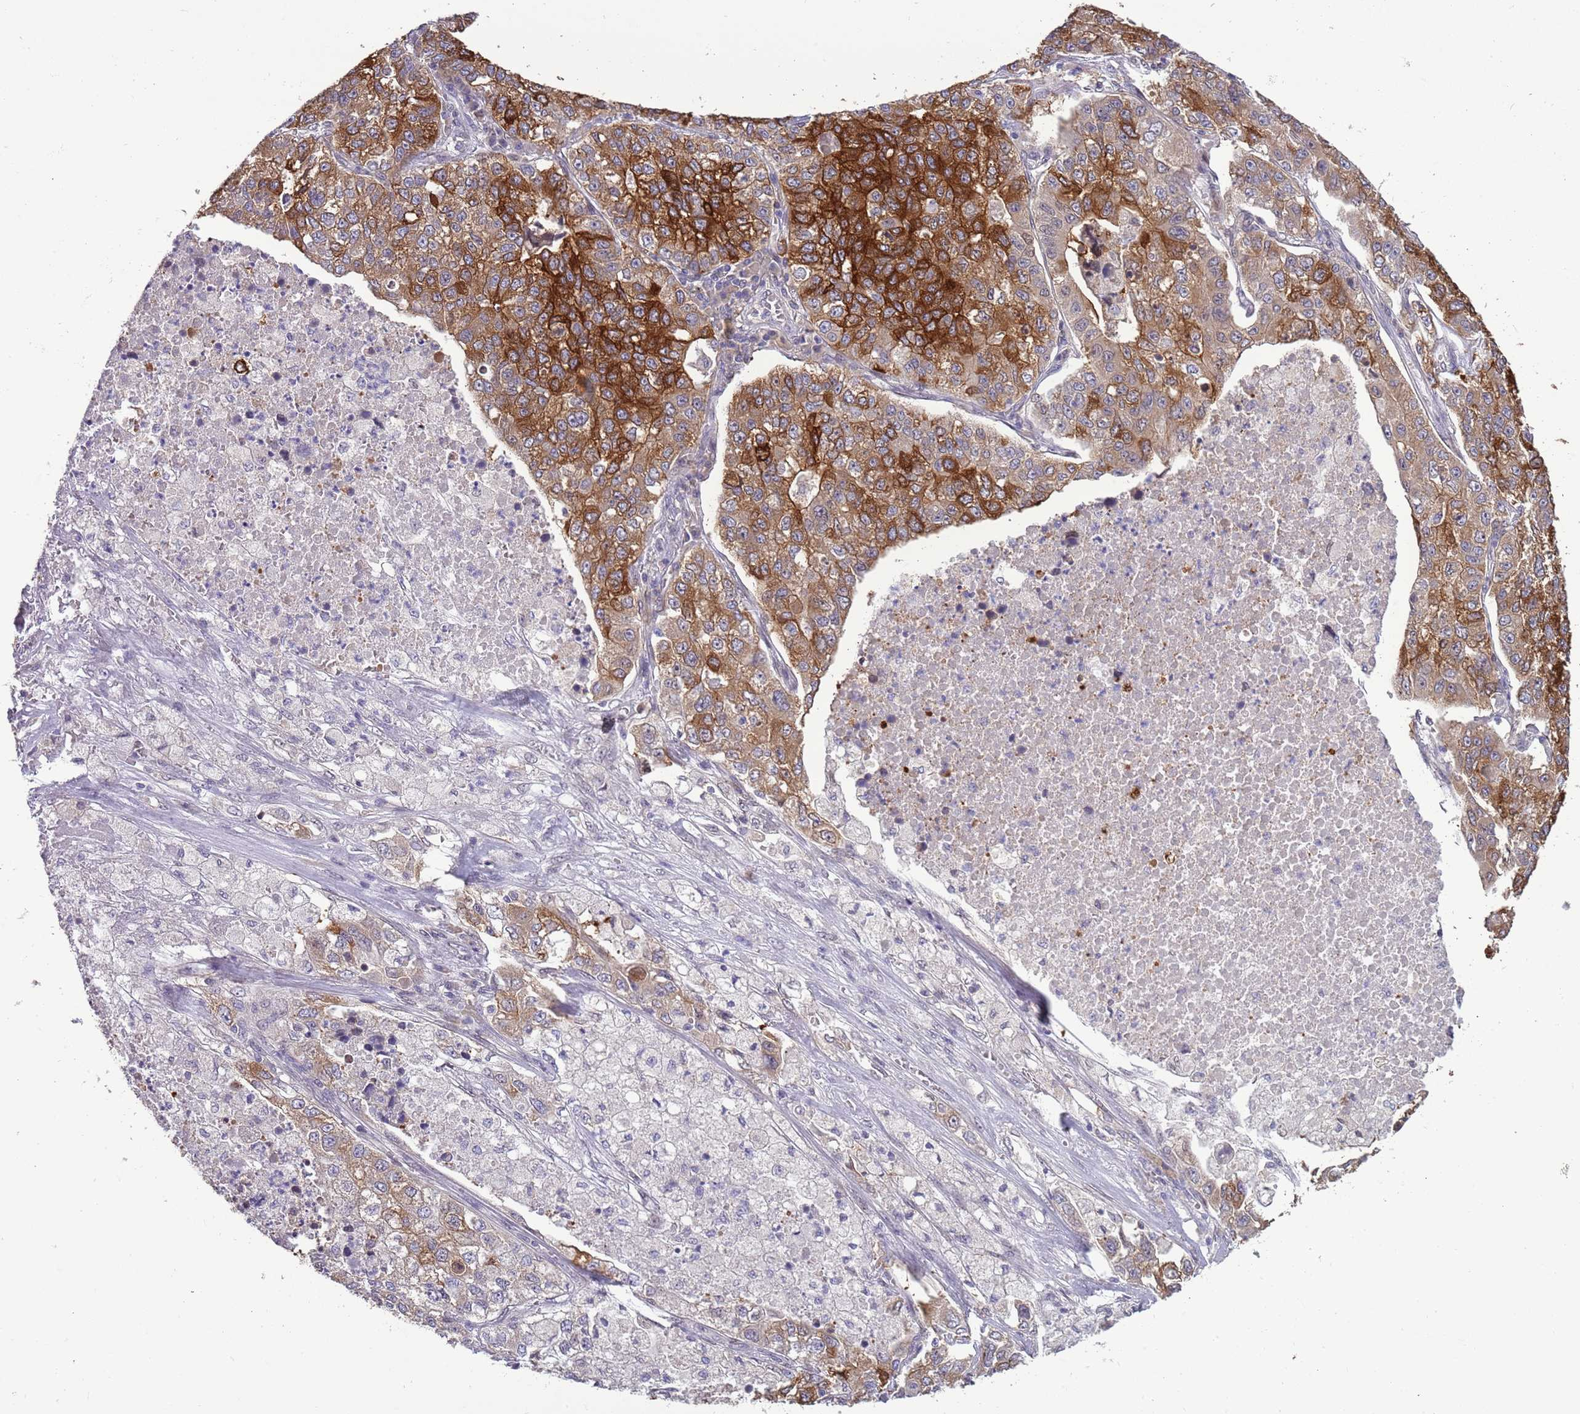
{"staining": {"intensity": "strong", "quantity": "25%-75%", "location": "cytoplasmic/membranous"}, "tissue": "lung cancer", "cell_type": "Tumor cells", "image_type": "cancer", "snomed": [{"axis": "morphology", "description": "Adenocarcinoma, NOS"}, {"axis": "topography", "description": "Lung"}], "caption": "Adenocarcinoma (lung) stained with DAB IHC displays high levels of strong cytoplasmic/membranous expression in approximately 25%-75% of tumor cells.", "gene": "ZNF665", "patient": {"sex": "male", "age": 49}}